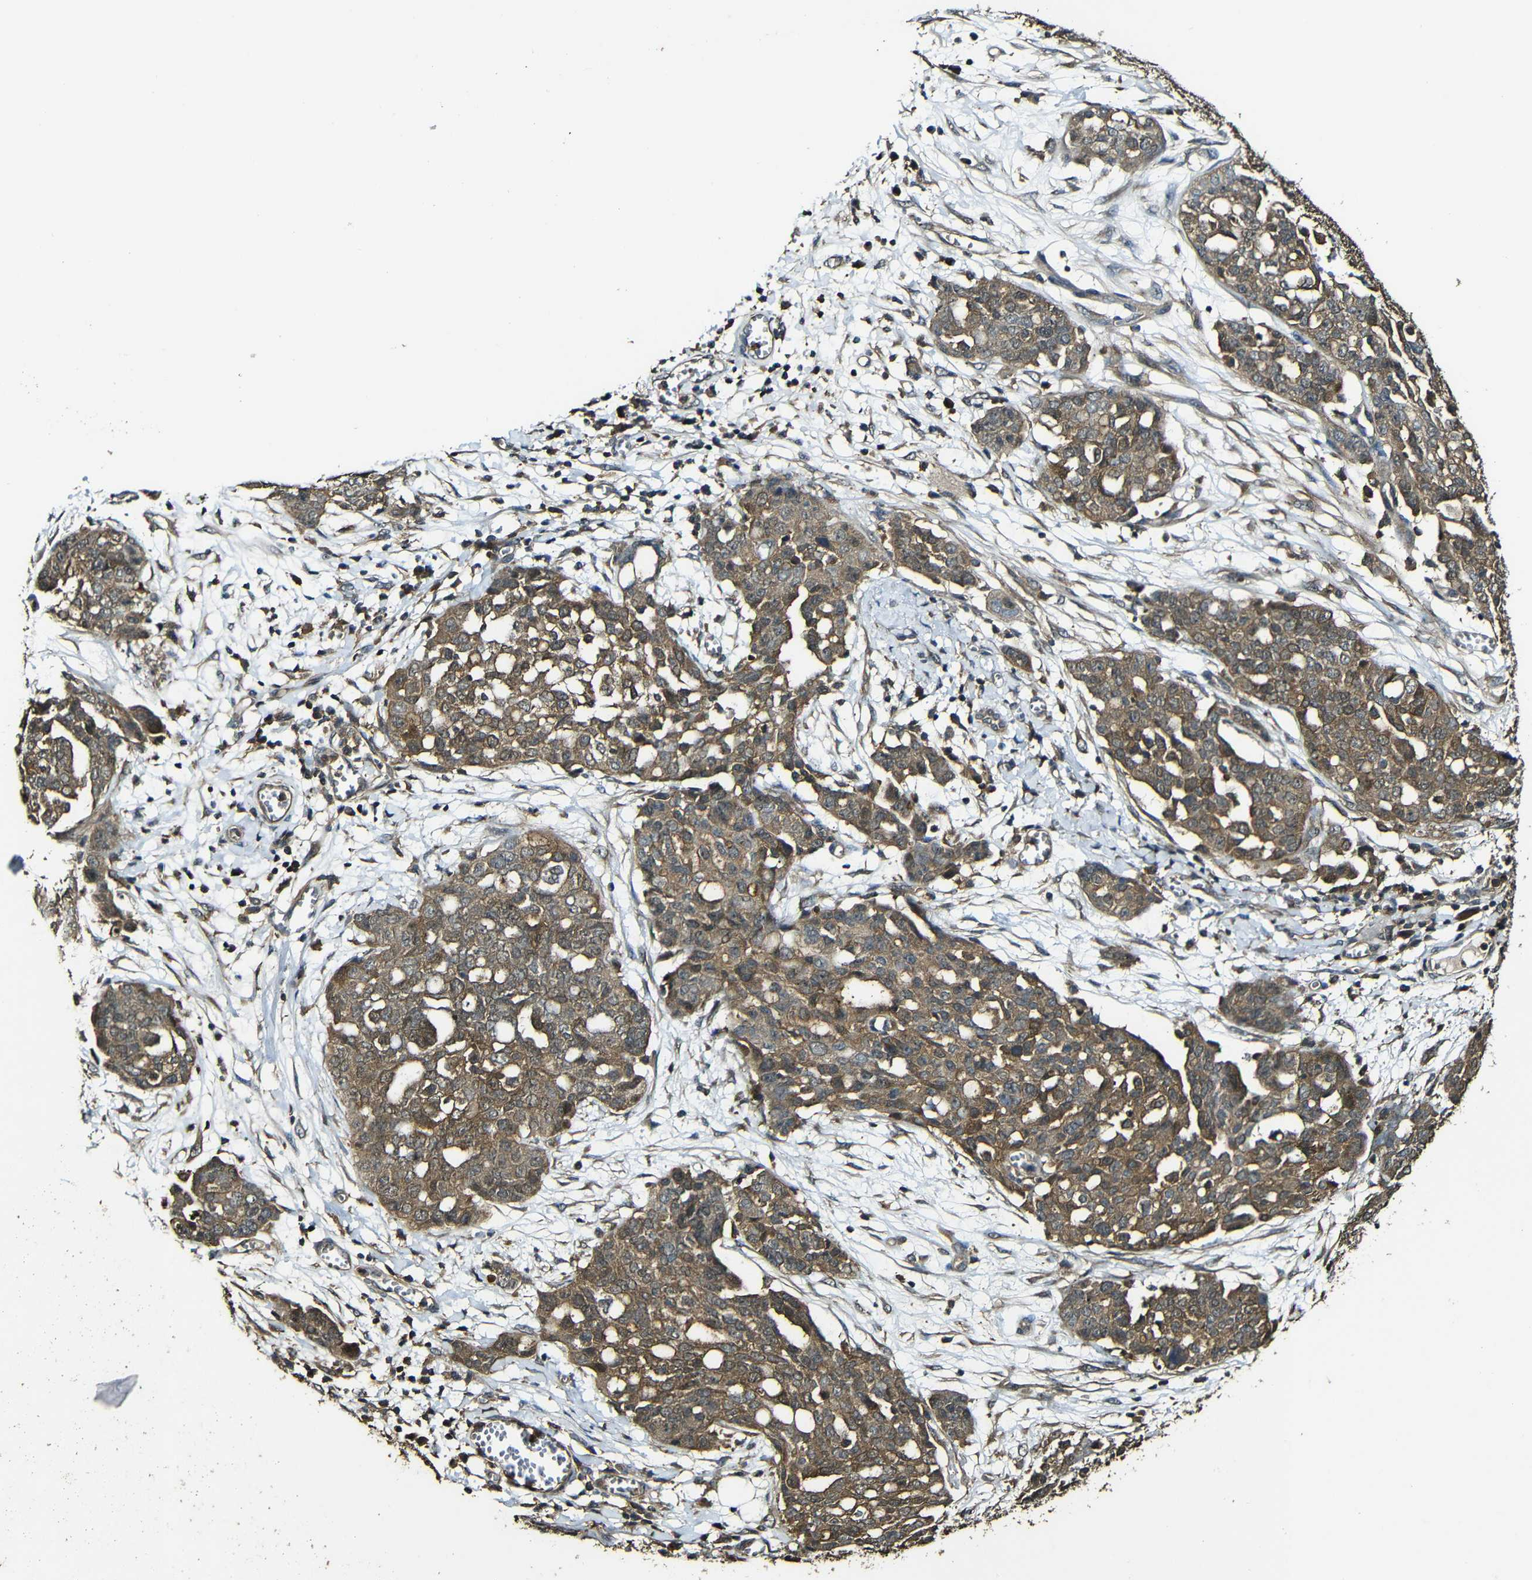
{"staining": {"intensity": "moderate", "quantity": ">75%", "location": "cytoplasmic/membranous"}, "tissue": "ovarian cancer", "cell_type": "Tumor cells", "image_type": "cancer", "snomed": [{"axis": "morphology", "description": "Cystadenocarcinoma, serous, NOS"}, {"axis": "topography", "description": "Soft tissue"}, {"axis": "topography", "description": "Ovary"}], "caption": "Ovarian cancer (serous cystadenocarcinoma) was stained to show a protein in brown. There is medium levels of moderate cytoplasmic/membranous staining in approximately >75% of tumor cells.", "gene": "CASP8", "patient": {"sex": "female", "age": 57}}